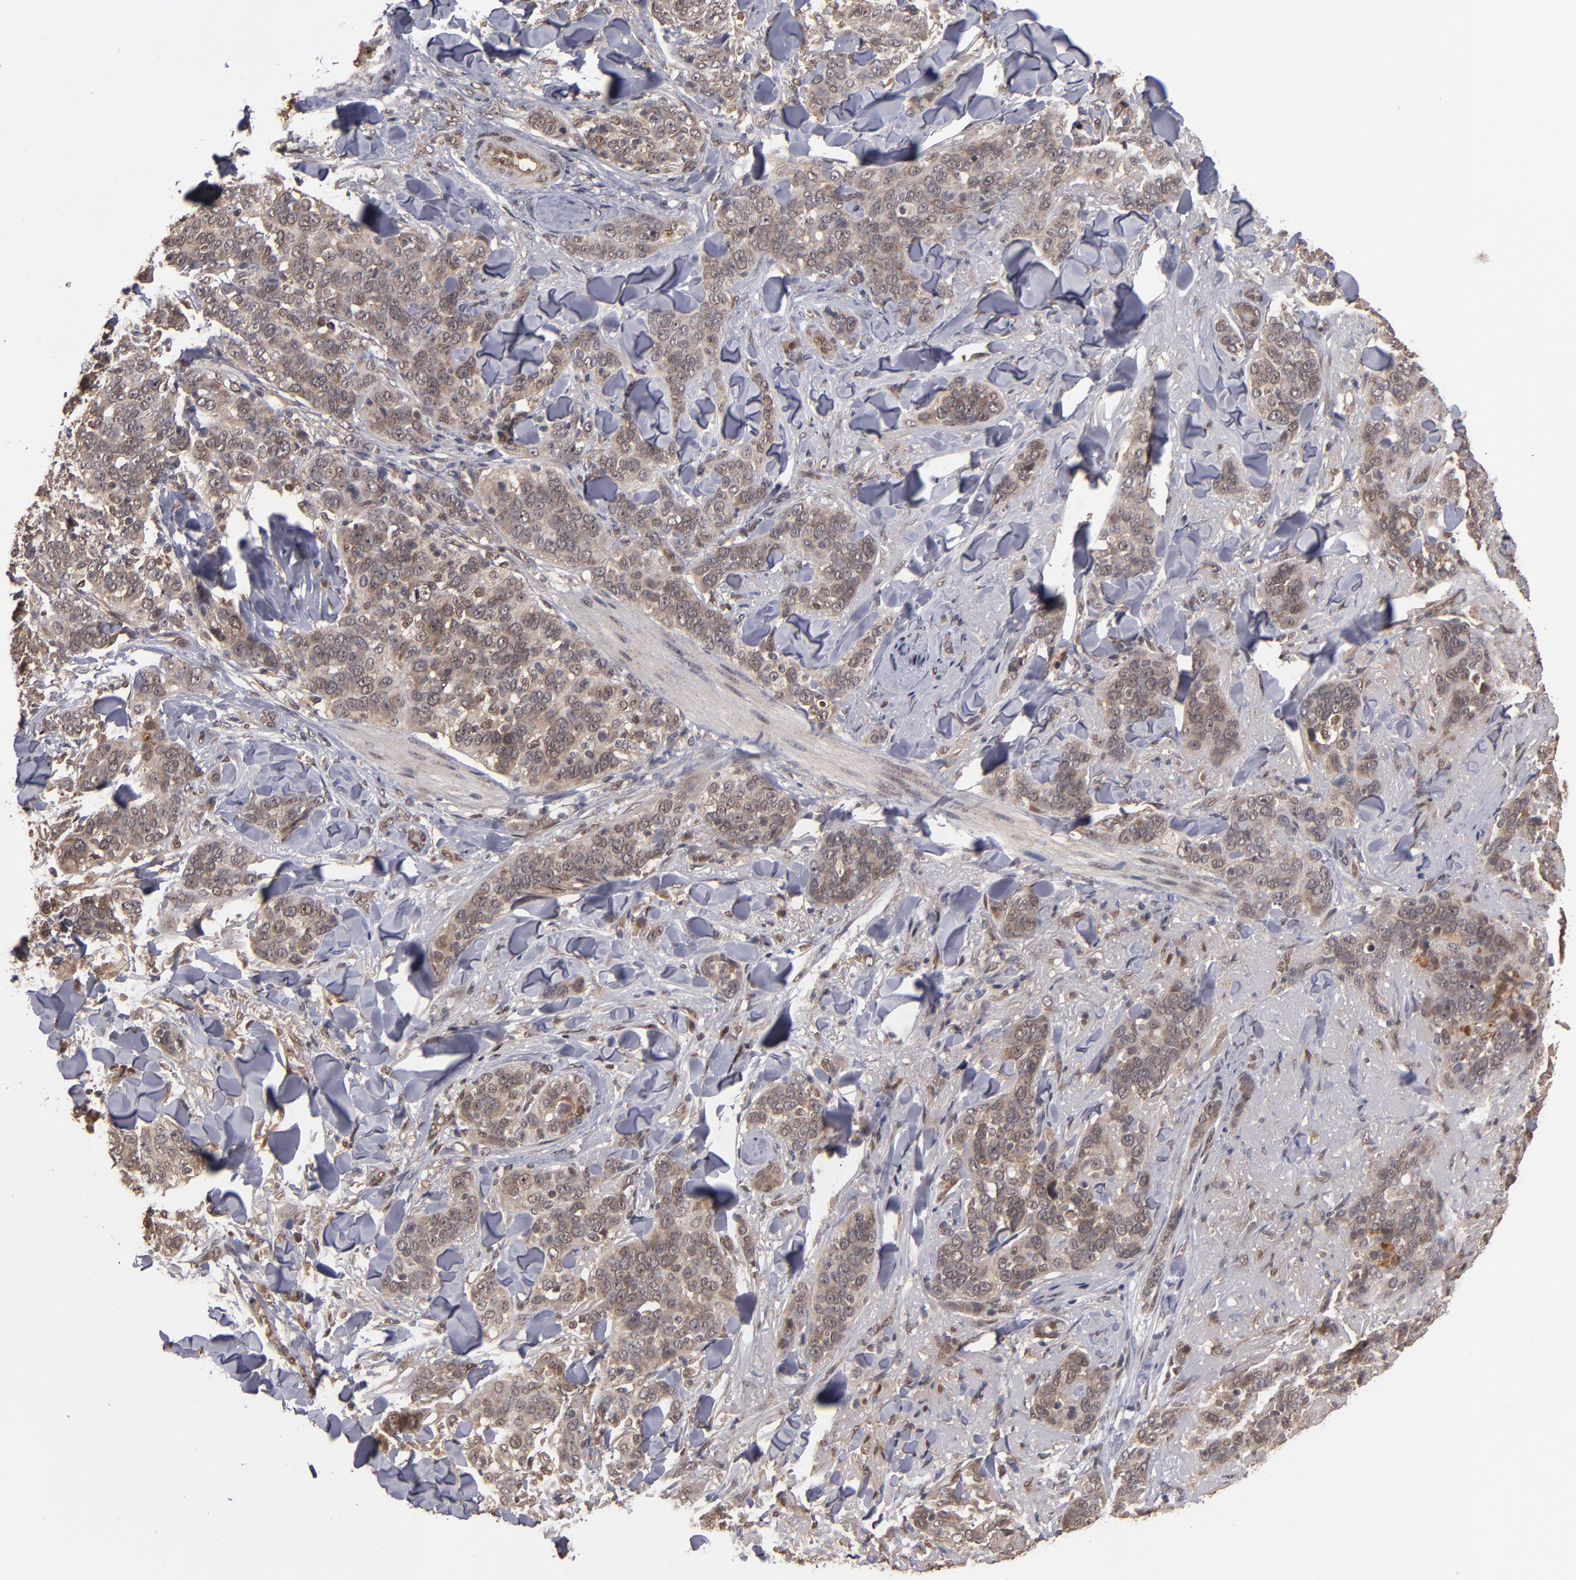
{"staining": {"intensity": "weak", "quantity": ">75%", "location": "cytoplasmic/membranous"}, "tissue": "skin cancer", "cell_type": "Tumor cells", "image_type": "cancer", "snomed": [{"axis": "morphology", "description": "Normal tissue, NOS"}, {"axis": "morphology", "description": "Squamous cell carcinoma, NOS"}, {"axis": "topography", "description": "Skin"}], "caption": "This image demonstrates immunohistochemistry staining of human skin cancer, with low weak cytoplasmic/membranous expression in about >75% of tumor cells.", "gene": "CUL5", "patient": {"sex": "female", "age": 83}}